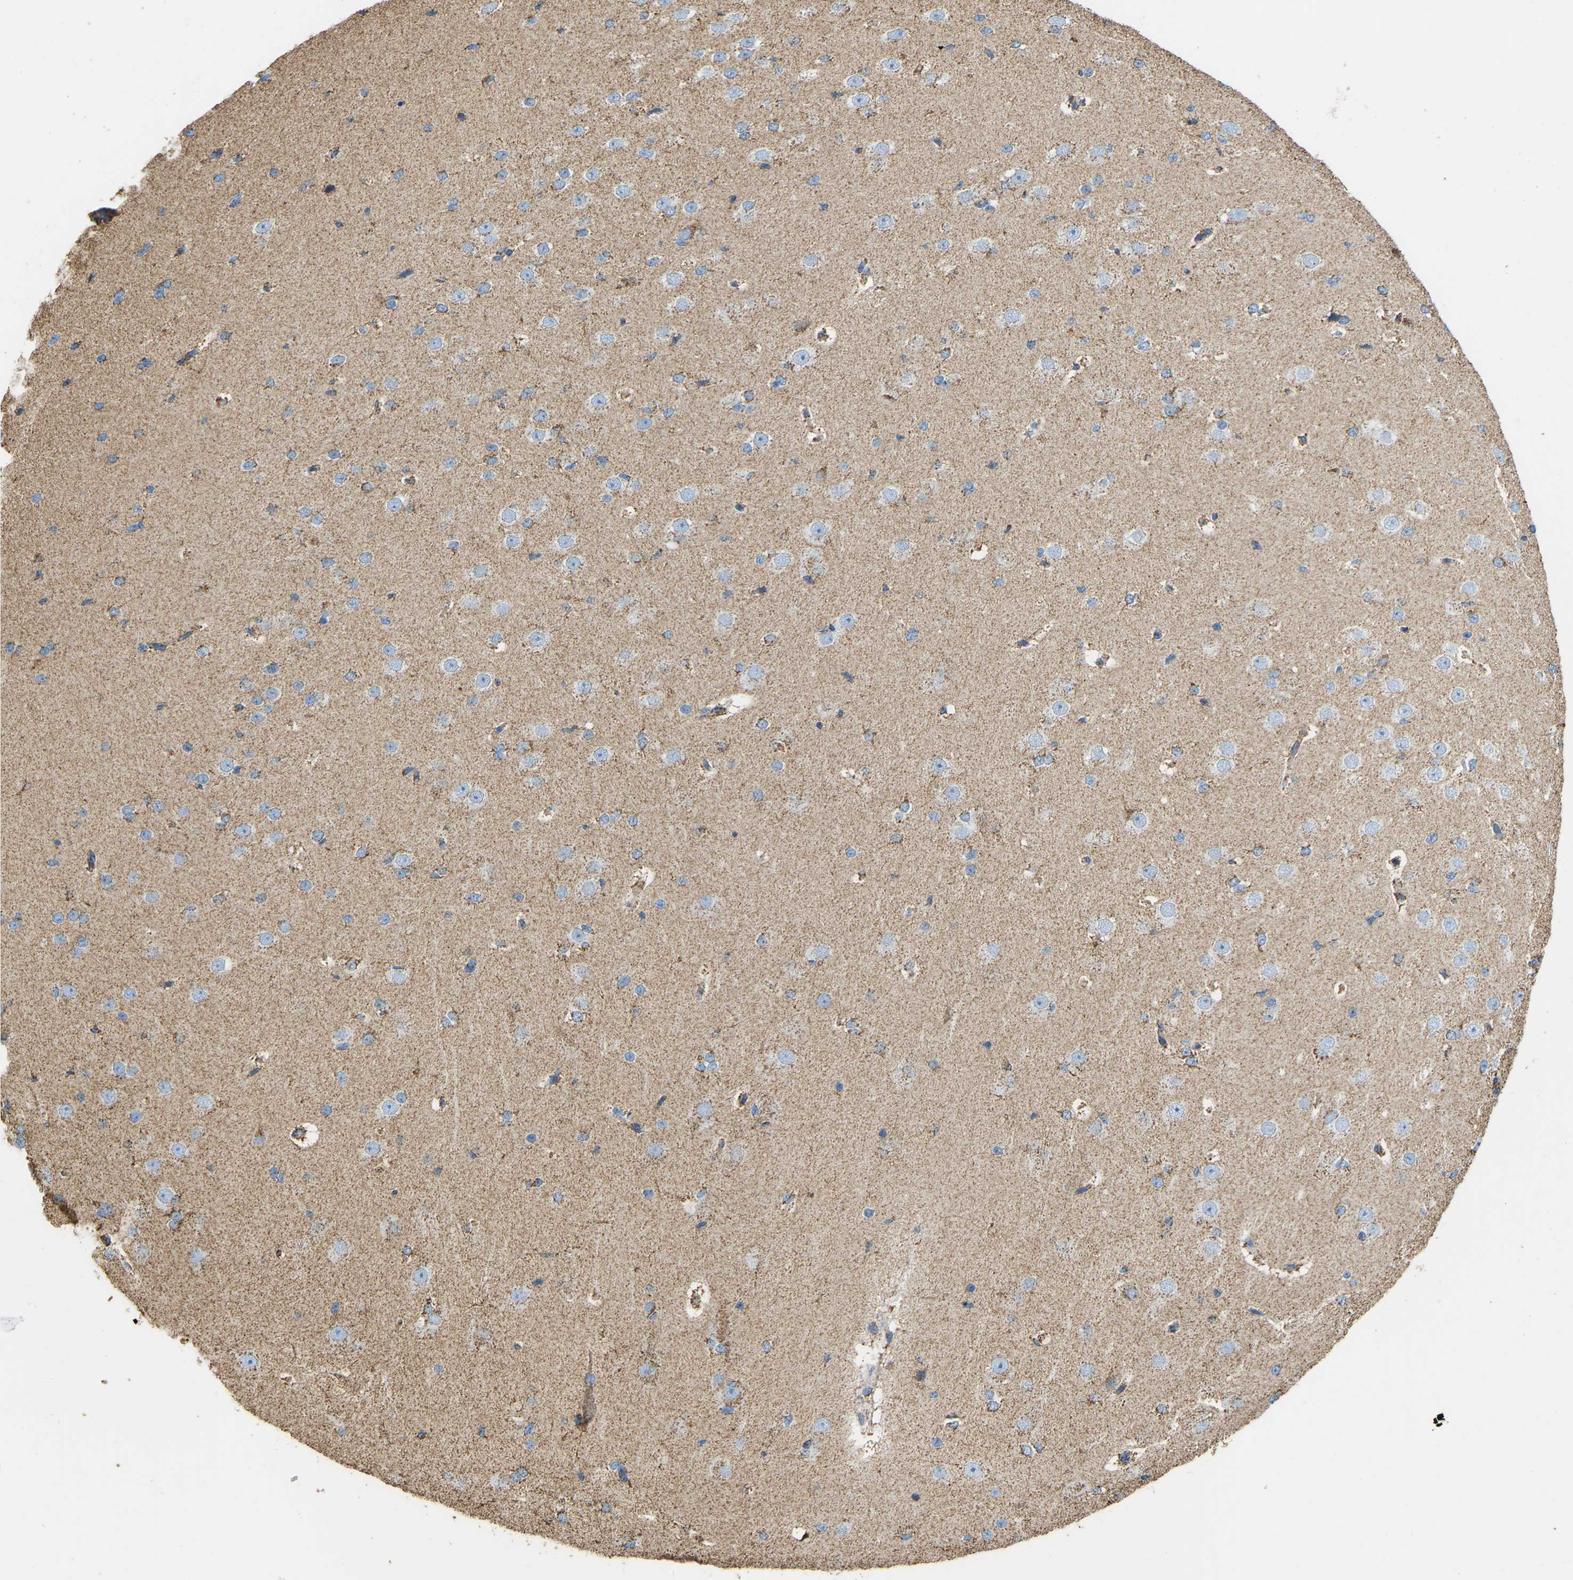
{"staining": {"intensity": "weak", "quantity": ">75%", "location": "cytoplasmic/membranous"}, "tissue": "cerebral cortex", "cell_type": "Endothelial cells", "image_type": "normal", "snomed": [{"axis": "morphology", "description": "Normal tissue, NOS"}, {"axis": "morphology", "description": "Developmental malformation"}, {"axis": "topography", "description": "Cerebral cortex"}], "caption": "This photomicrograph reveals immunohistochemistry (IHC) staining of benign cerebral cortex, with low weak cytoplasmic/membranous staining in approximately >75% of endothelial cells.", "gene": "IRX6", "patient": {"sex": "female", "age": 30}}